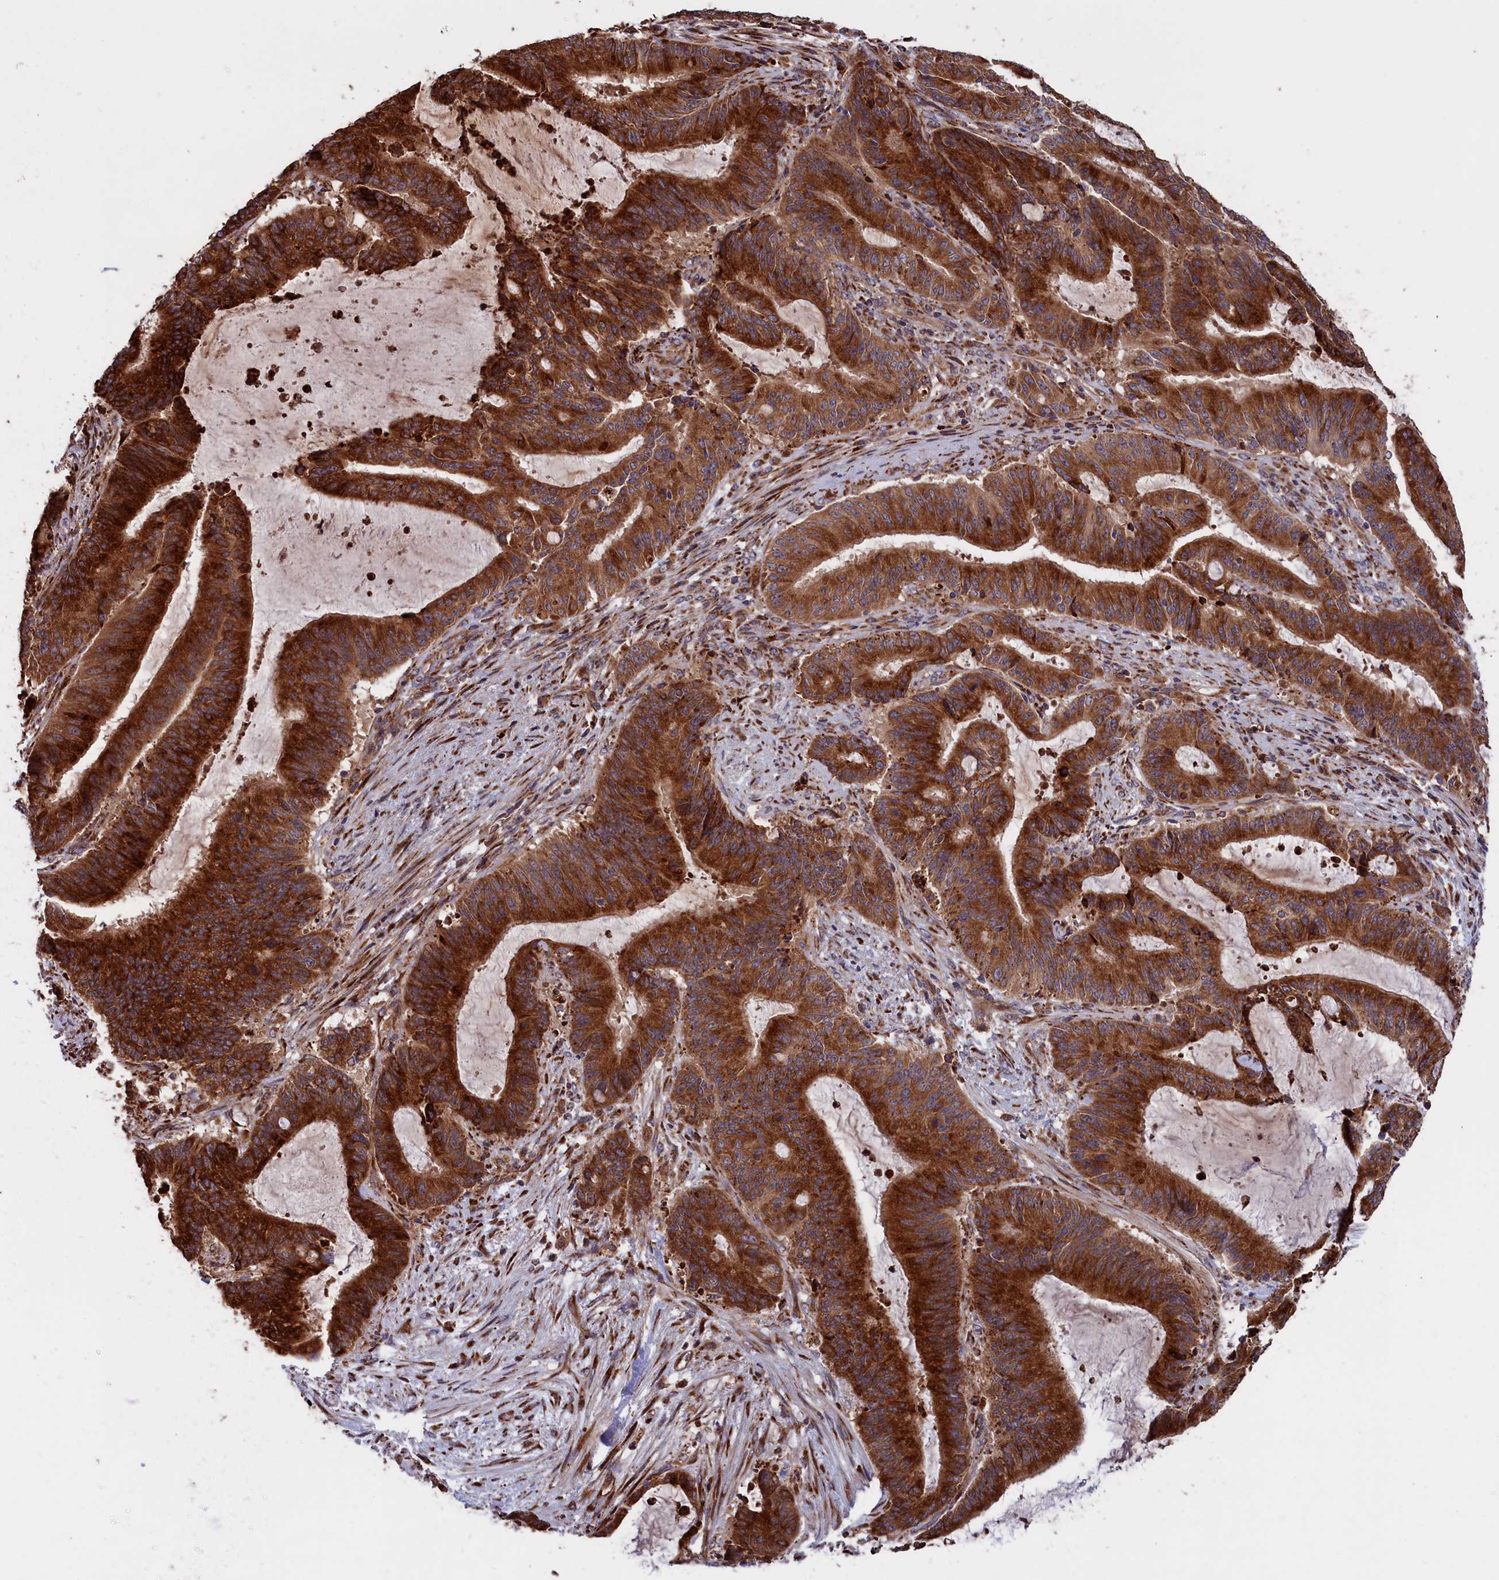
{"staining": {"intensity": "strong", "quantity": ">75%", "location": "cytoplasmic/membranous"}, "tissue": "liver cancer", "cell_type": "Tumor cells", "image_type": "cancer", "snomed": [{"axis": "morphology", "description": "Normal tissue, NOS"}, {"axis": "morphology", "description": "Cholangiocarcinoma"}, {"axis": "topography", "description": "Liver"}, {"axis": "topography", "description": "Peripheral nerve tissue"}], "caption": "Human liver cholangiocarcinoma stained with a brown dye displays strong cytoplasmic/membranous positive expression in approximately >75% of tumor cells.", "gene": "PLA2G4C", "patient": {"sex": "female", "age": 73}}